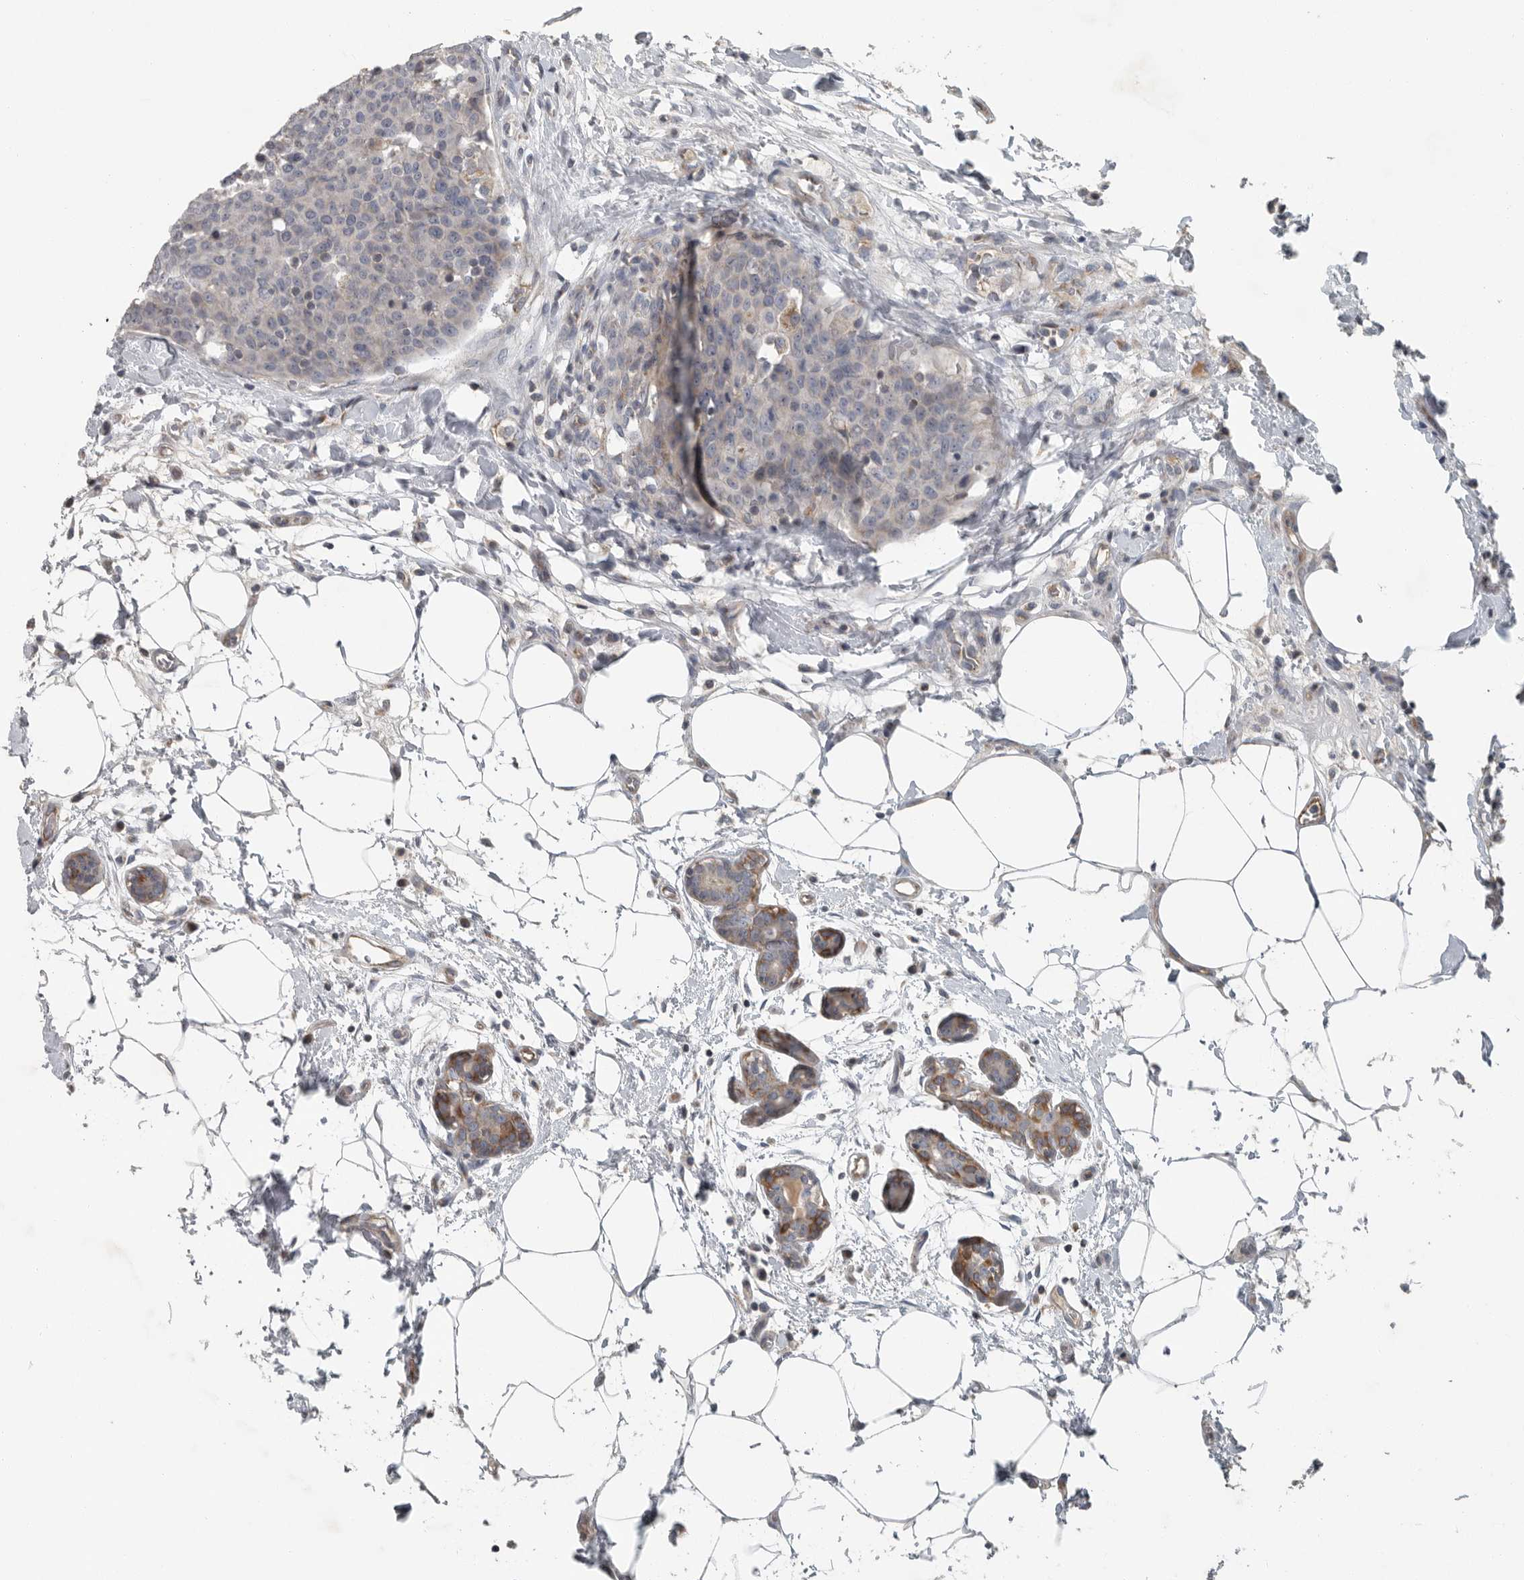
{"staining": {"intensity": "negative", "quantity": "none", "location": "none"}, "tissue": "breast cancer", "cell_type": "Tumor cells", "image_type": "cancer", "snomed": [{"axis": "morphology", "description": "Normal tissue, NOS"}, {"axis": "morphology", "description": "Duct carcinoma"}, {"axis": "topography", "description": "Breast"}], "caption": "DAB (3,3'-diaminobenzidine) immunohistochemical staining of breast infiltrating ductal carcinoma shows no significant positivity in tumor cells.", "gene": "MPP3", "patient": {"sex": "female", "age": 37}}